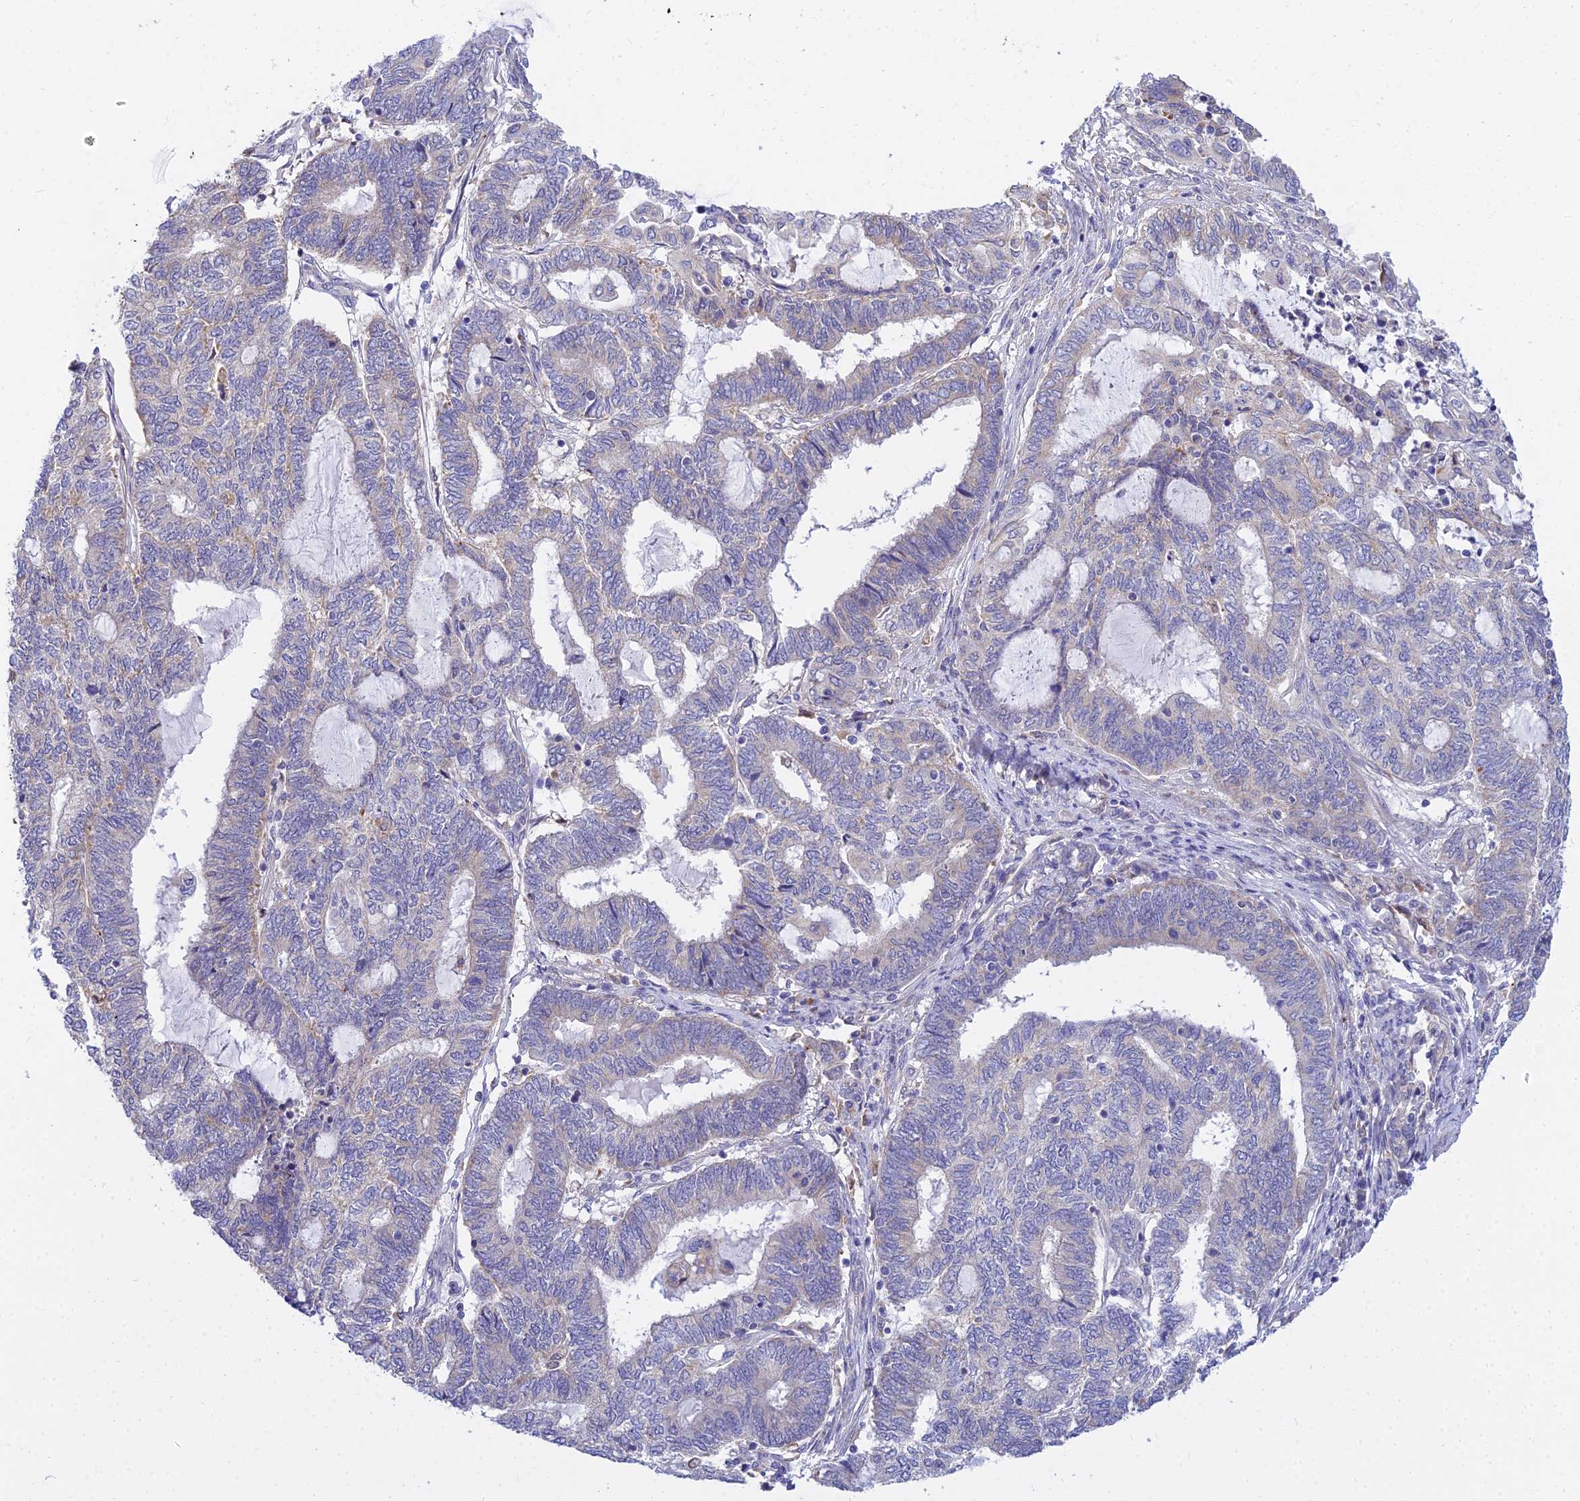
{"staining": {"intensity": "negative", "quantity": "none", "location": "none"}, "tissue": "endometrial cancer", "cell_type": "Tumor cells", "image_type": "cancer", "snomed": [{"axis": "morphology", "description": "Adenocarcinoma, NOS"}, {"axis": "topography", "description": "Uterus"}, {"axis": "topography", "description": "Endometrium"}], "caption": "A high-resolution photomicrograph shows IHC staining of adenocarcinoma (endometrial), which reveals no significant staining in tumor cells.", "gene": "ARL8B", "patient": {"sex": "female", "age": 70}}